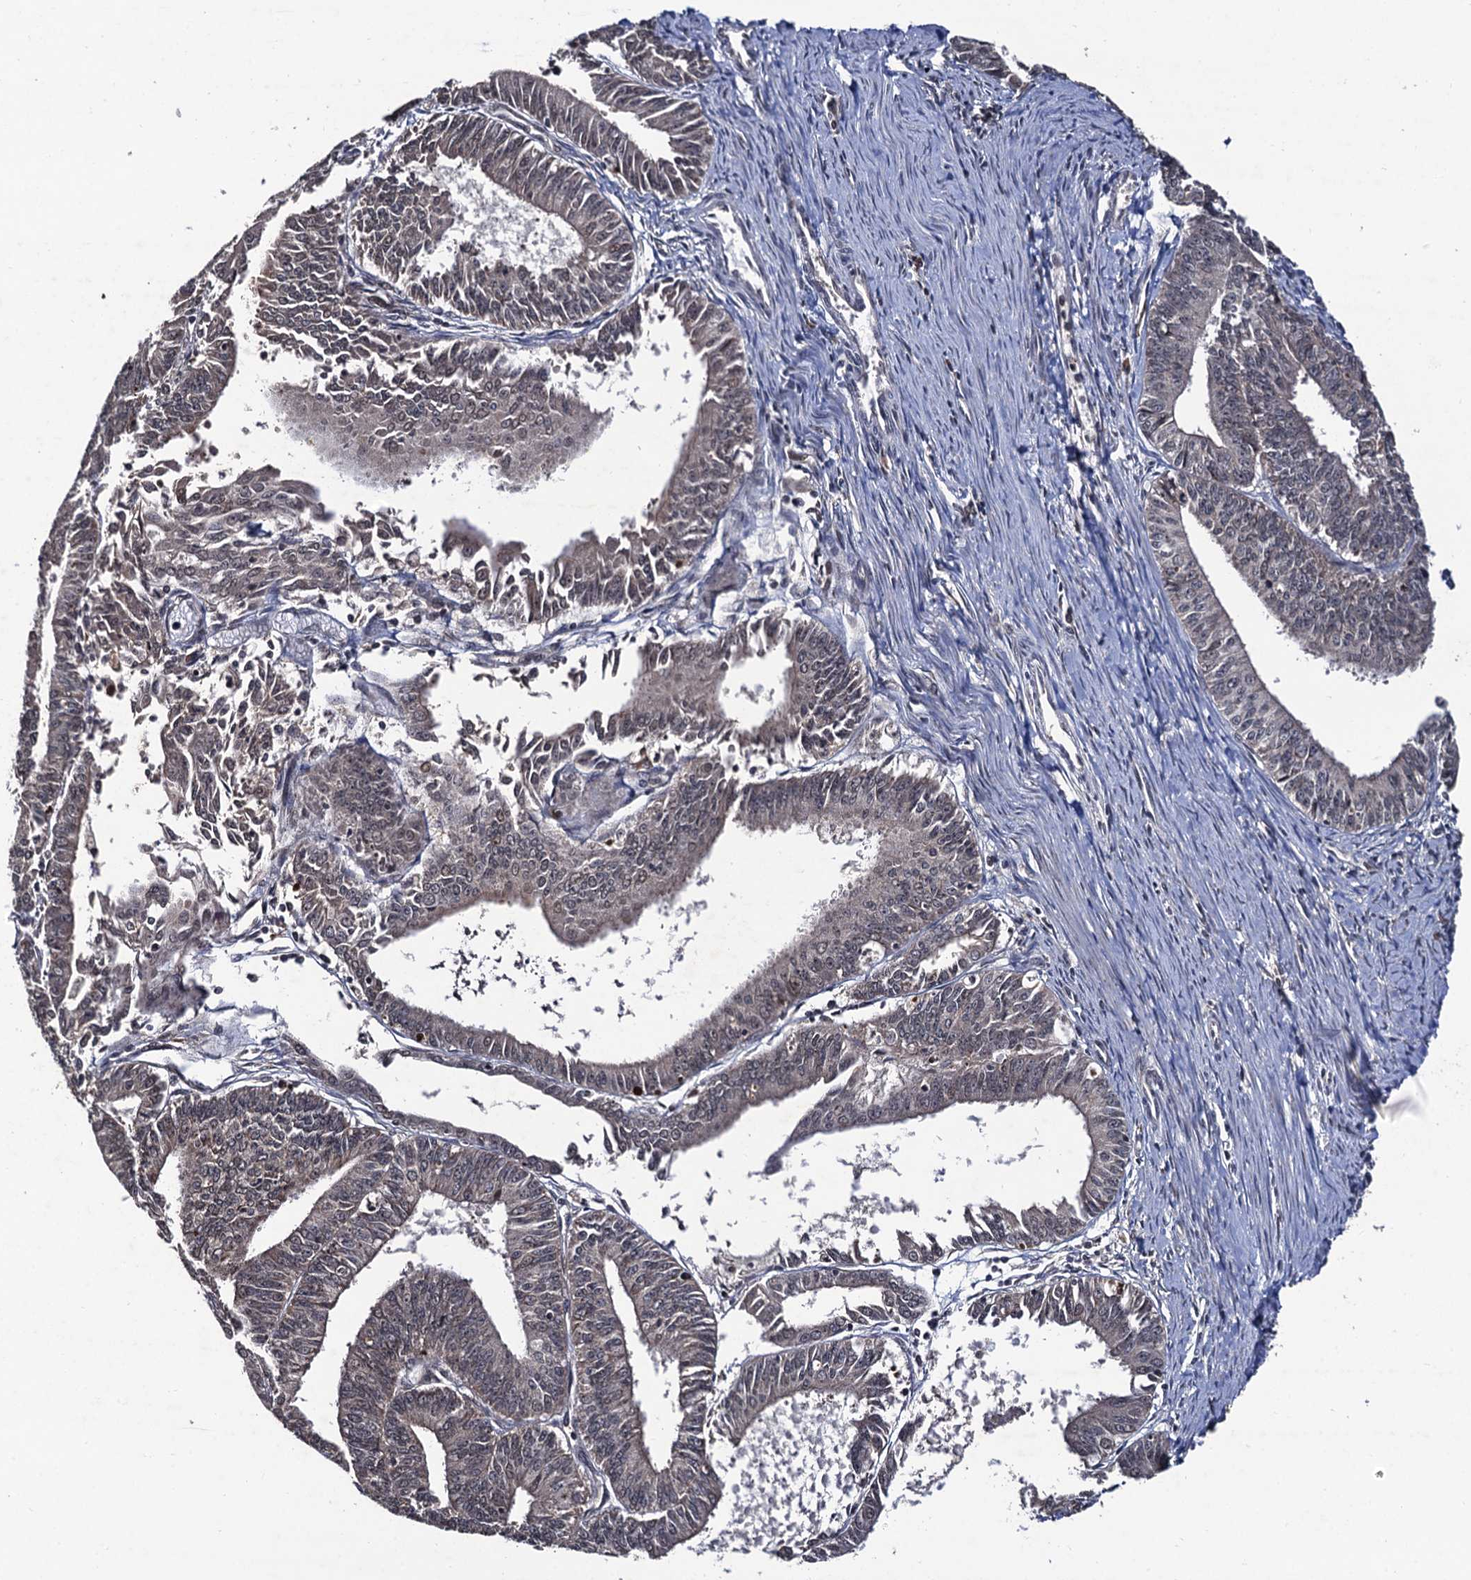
{"staining": {"intensity": "weak", "quantity": "25%-75%", "location": "cytoplasmic/membranous,nuclear"}, "tissue": "endometrial cancer", "cell_type": "Tumor cells", "image_type": "cancer", "snomed": [{"axis": "morphology", "description": "Adenocarcinoma, NOS"}, {"axis": "topography", "description": "Endometrium"}], "caption": "The histopathology image exhibits staining of adenocarcinoma (endometrial), revealing weak cytoplasmic/membranous and nuclear protein expression (brown color) within tumor cells.", "gene": "LRRC63", "patient": {"sex": "female", "age": 73}}